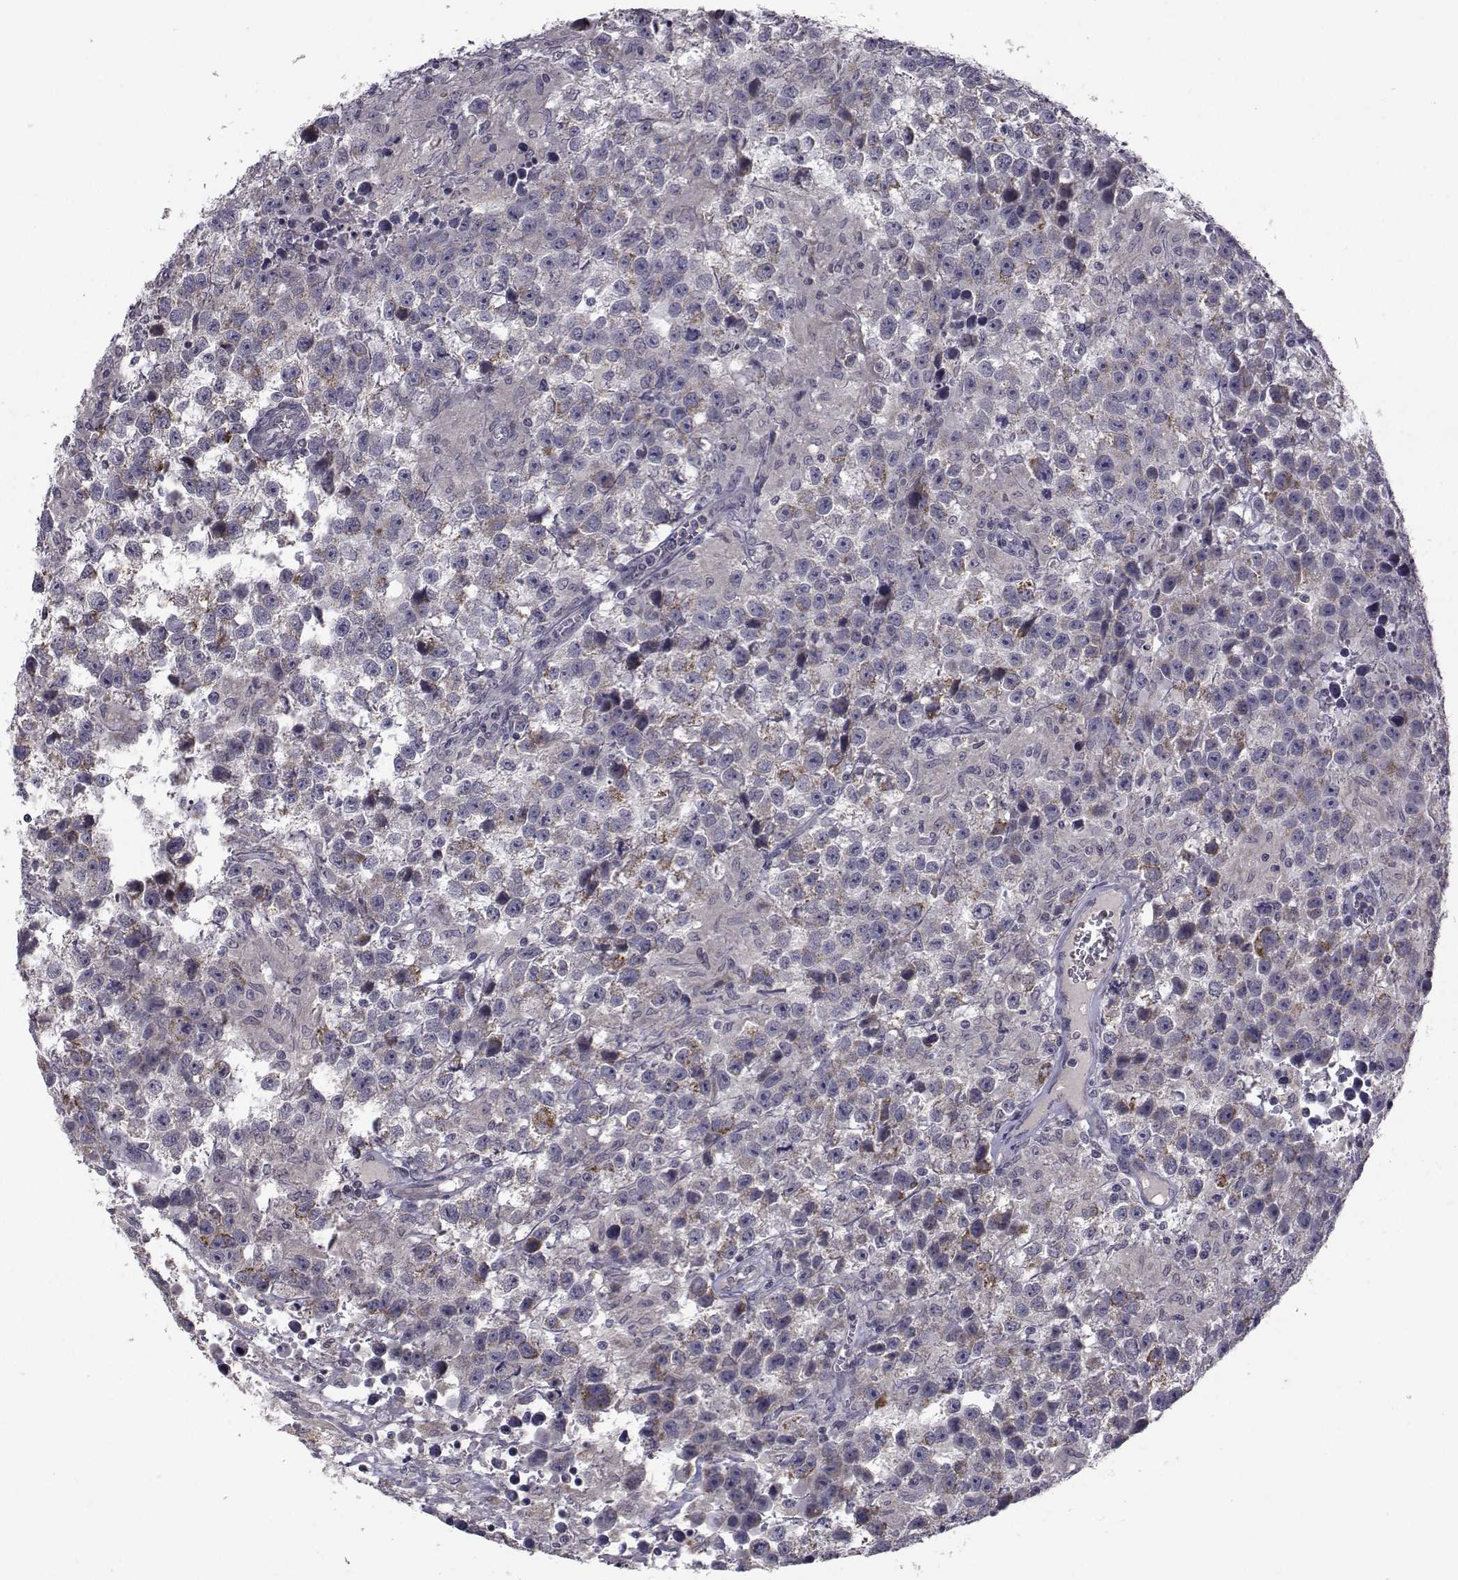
{"staining": {"intensity": "negative", "quantity": "none", "location": "none"}, "tissue": "testis cancer", "cell_type": "Tumor cells", "image_type": "cancer", "snomed": [{"axis": "morphology", "description": "Seminoma, NOS"}, {"axis": "topography", "description": "Testis"}], "caption": "Tumor cells show no significant staining in testis cancer (seminoma).", "gene": "FDXR", "patient": {"sex": "male", "age": 43}}